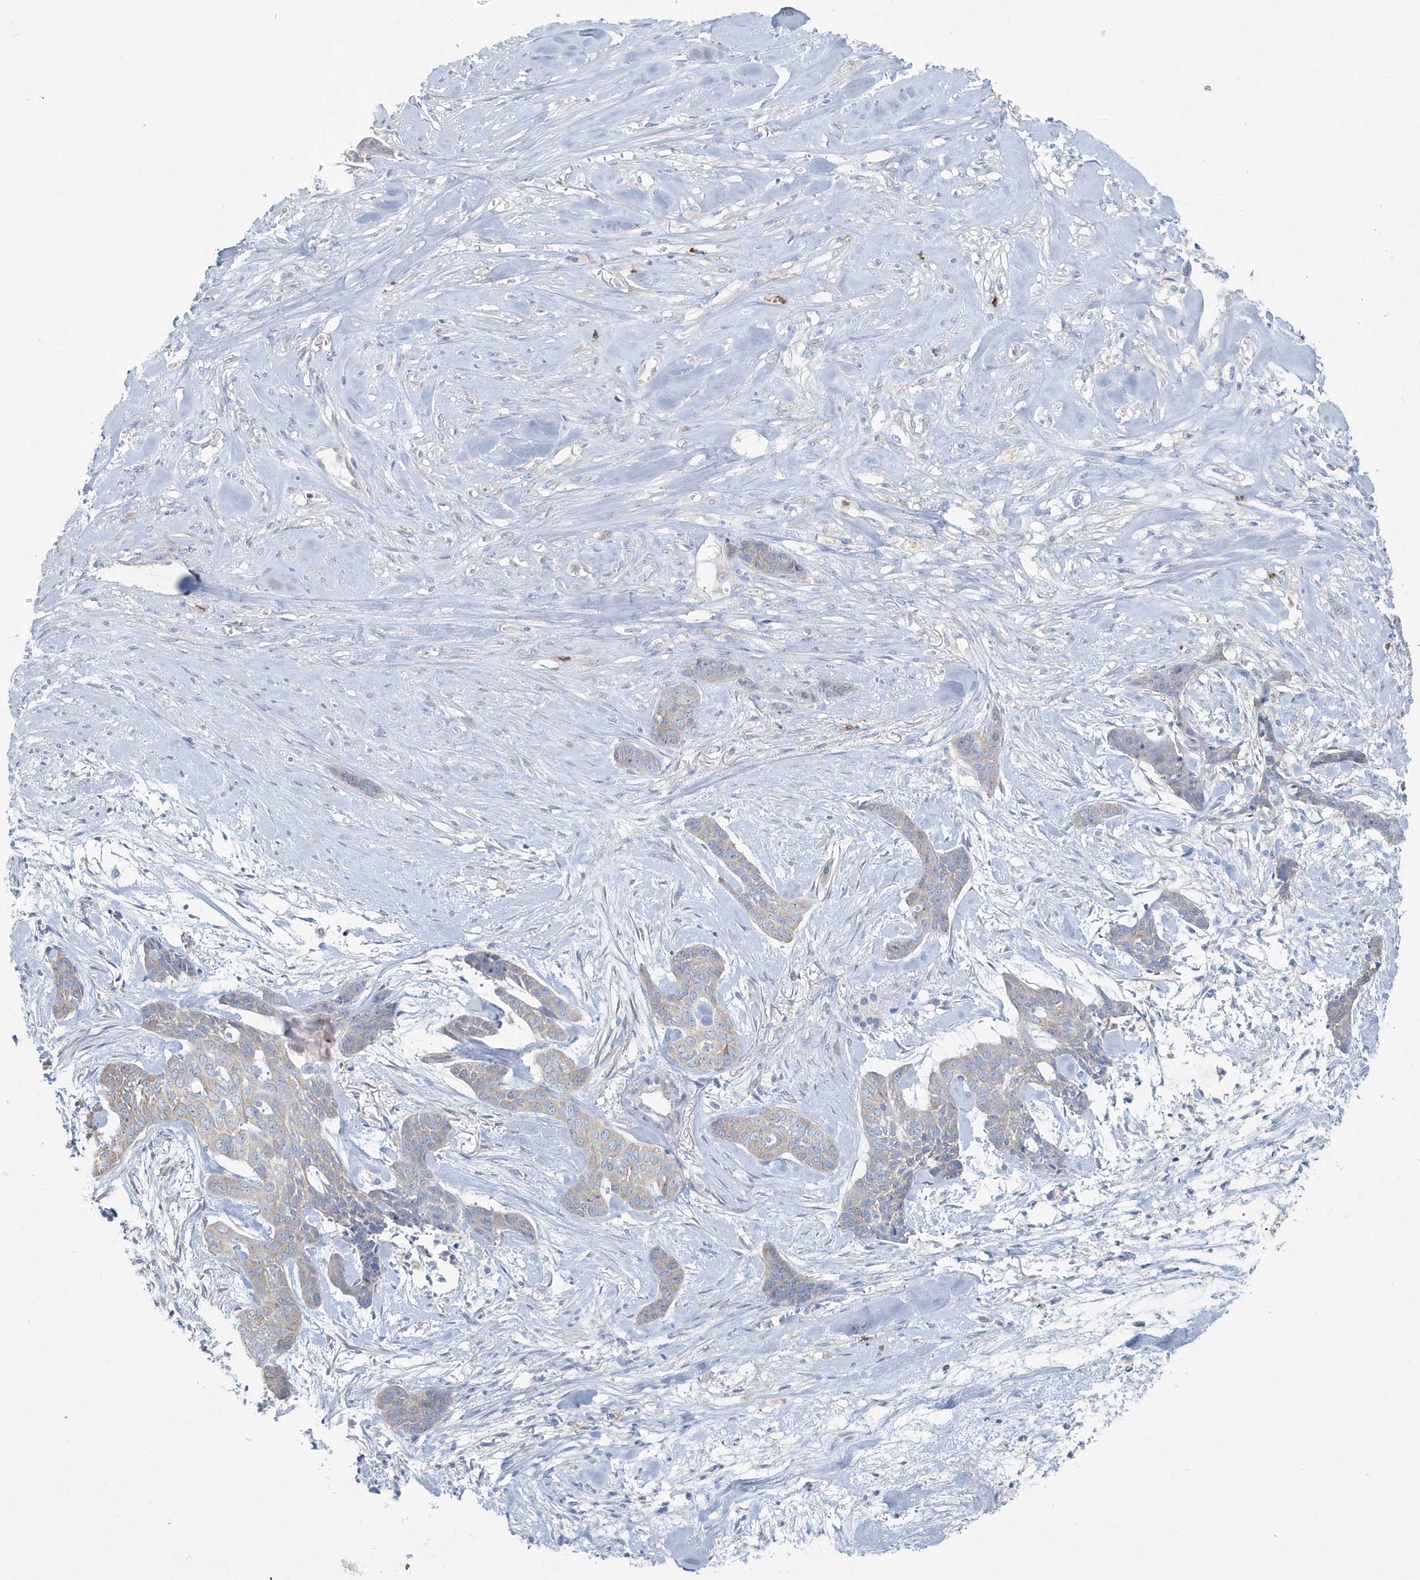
{"staining": {"intensity": "weak", "quantity": "<25%", "location": "cytoplasmic/membranous"}, "tissue": "skin cancer", "cell_type": "Tumor cells", "image_type": "cancer", "snomed": [{"axis": "morphology", "description": "Basal cell carcinoma"}, {"axis": "topography", "description": "Skin"}], "caption": "This is a image of immunohistochemistry staining of skin cancer (basal cell carcinoma), which shows no expression in tumor cells.", "gene": "CCNJ", "patient": {"sex": "female", "age": 64}}